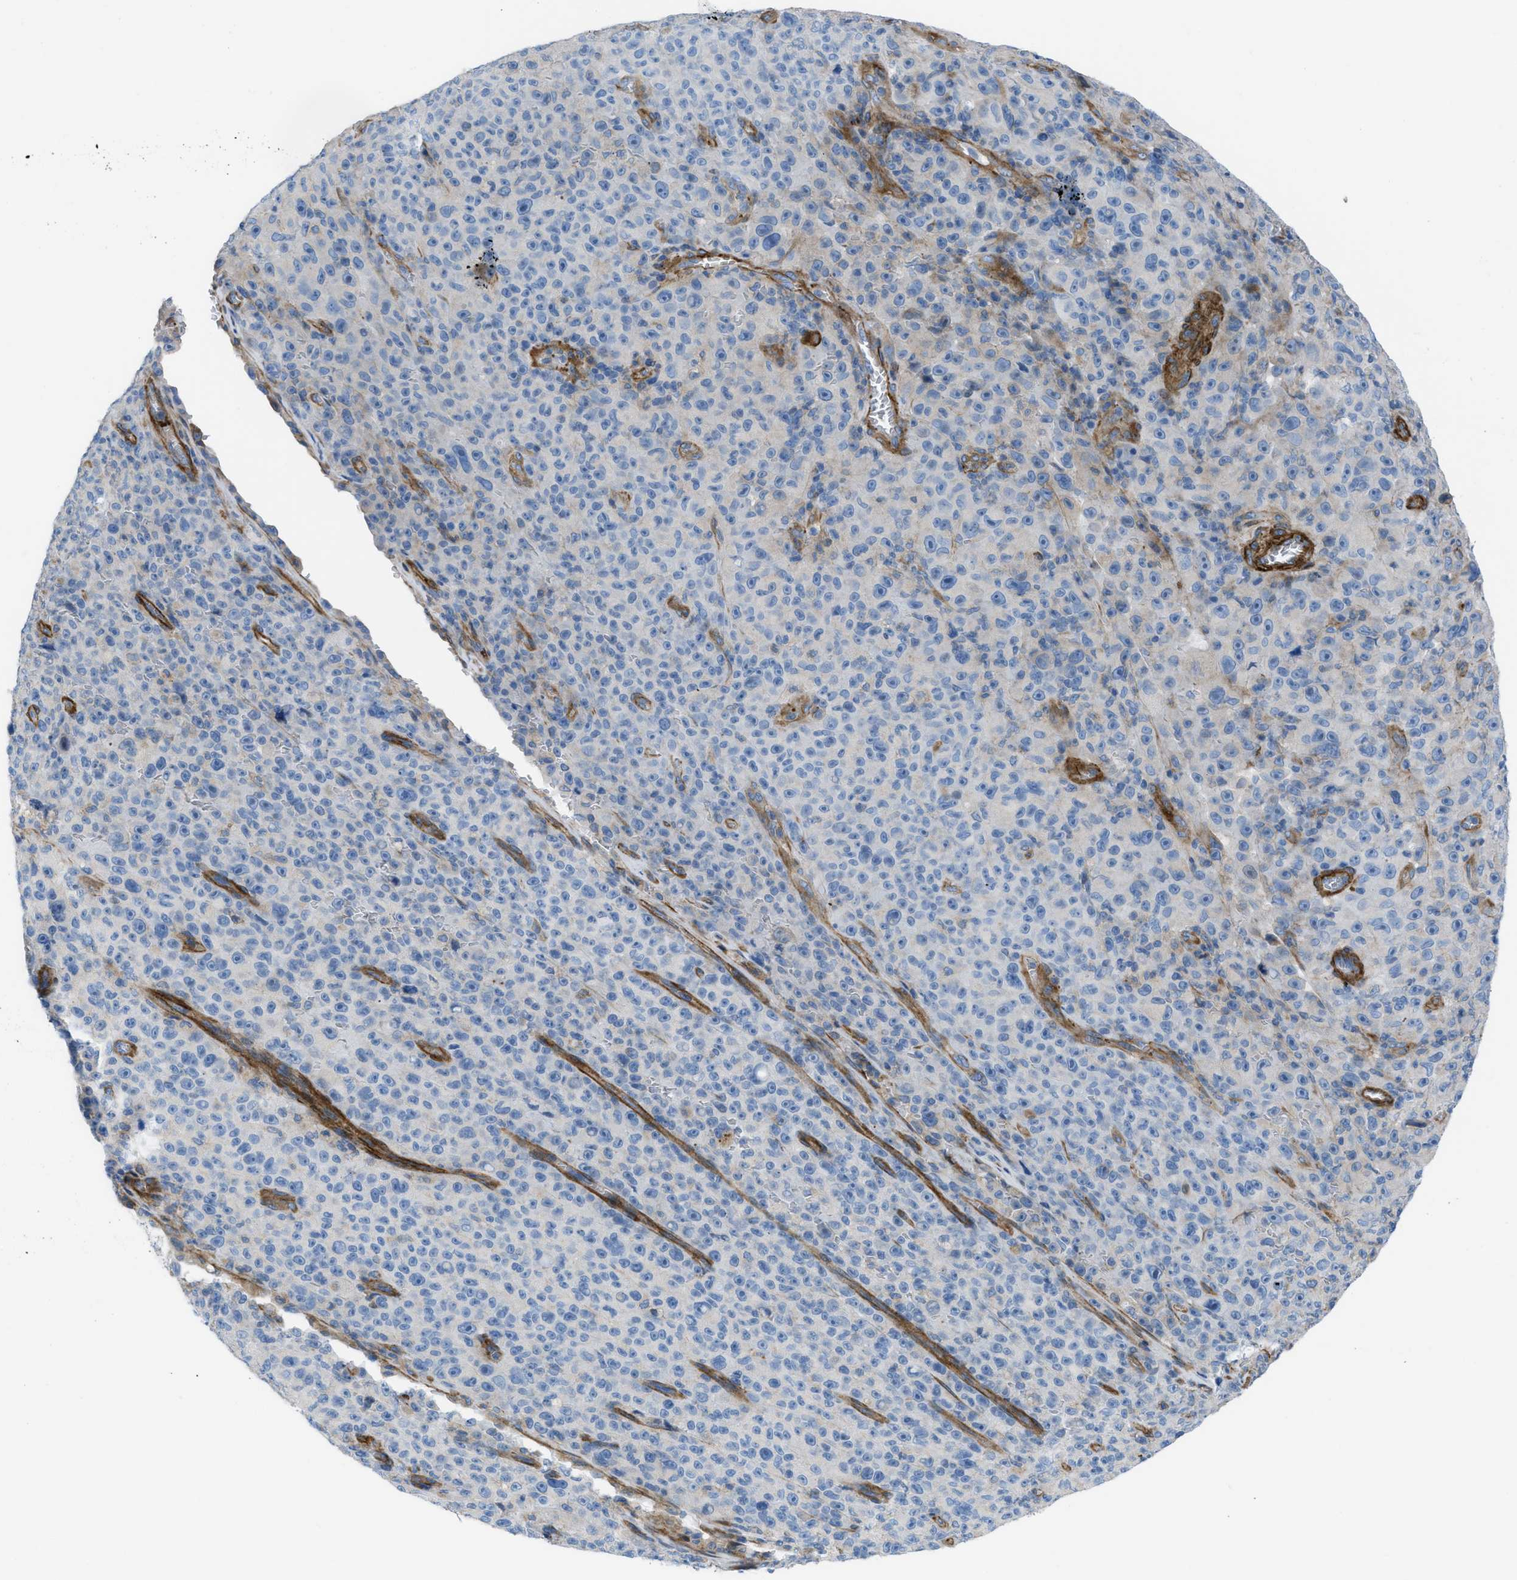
{"staining": {"intensity": "weak", "quantity": "<25%", "location": "cytoplasmic/membranous"}, "tissue": "melanoma", "cell_type": "Tumor cells", "image_type": "cancer", "snomed": [{"axis": "morphology", "description": "Malignant melanoma, NOS"}, {"axis": "topography", "description": "Skin"}], "caption": "Tumor cells are negative for protein expression in human melanoma. The staining is performed using DAB (3,3'-diaminobenzidine) brown chromogen with nuclei counter-stained in using hematoxylin.", "gene": "KCNH7", "patient": {"sex": "female", "age": 82}}